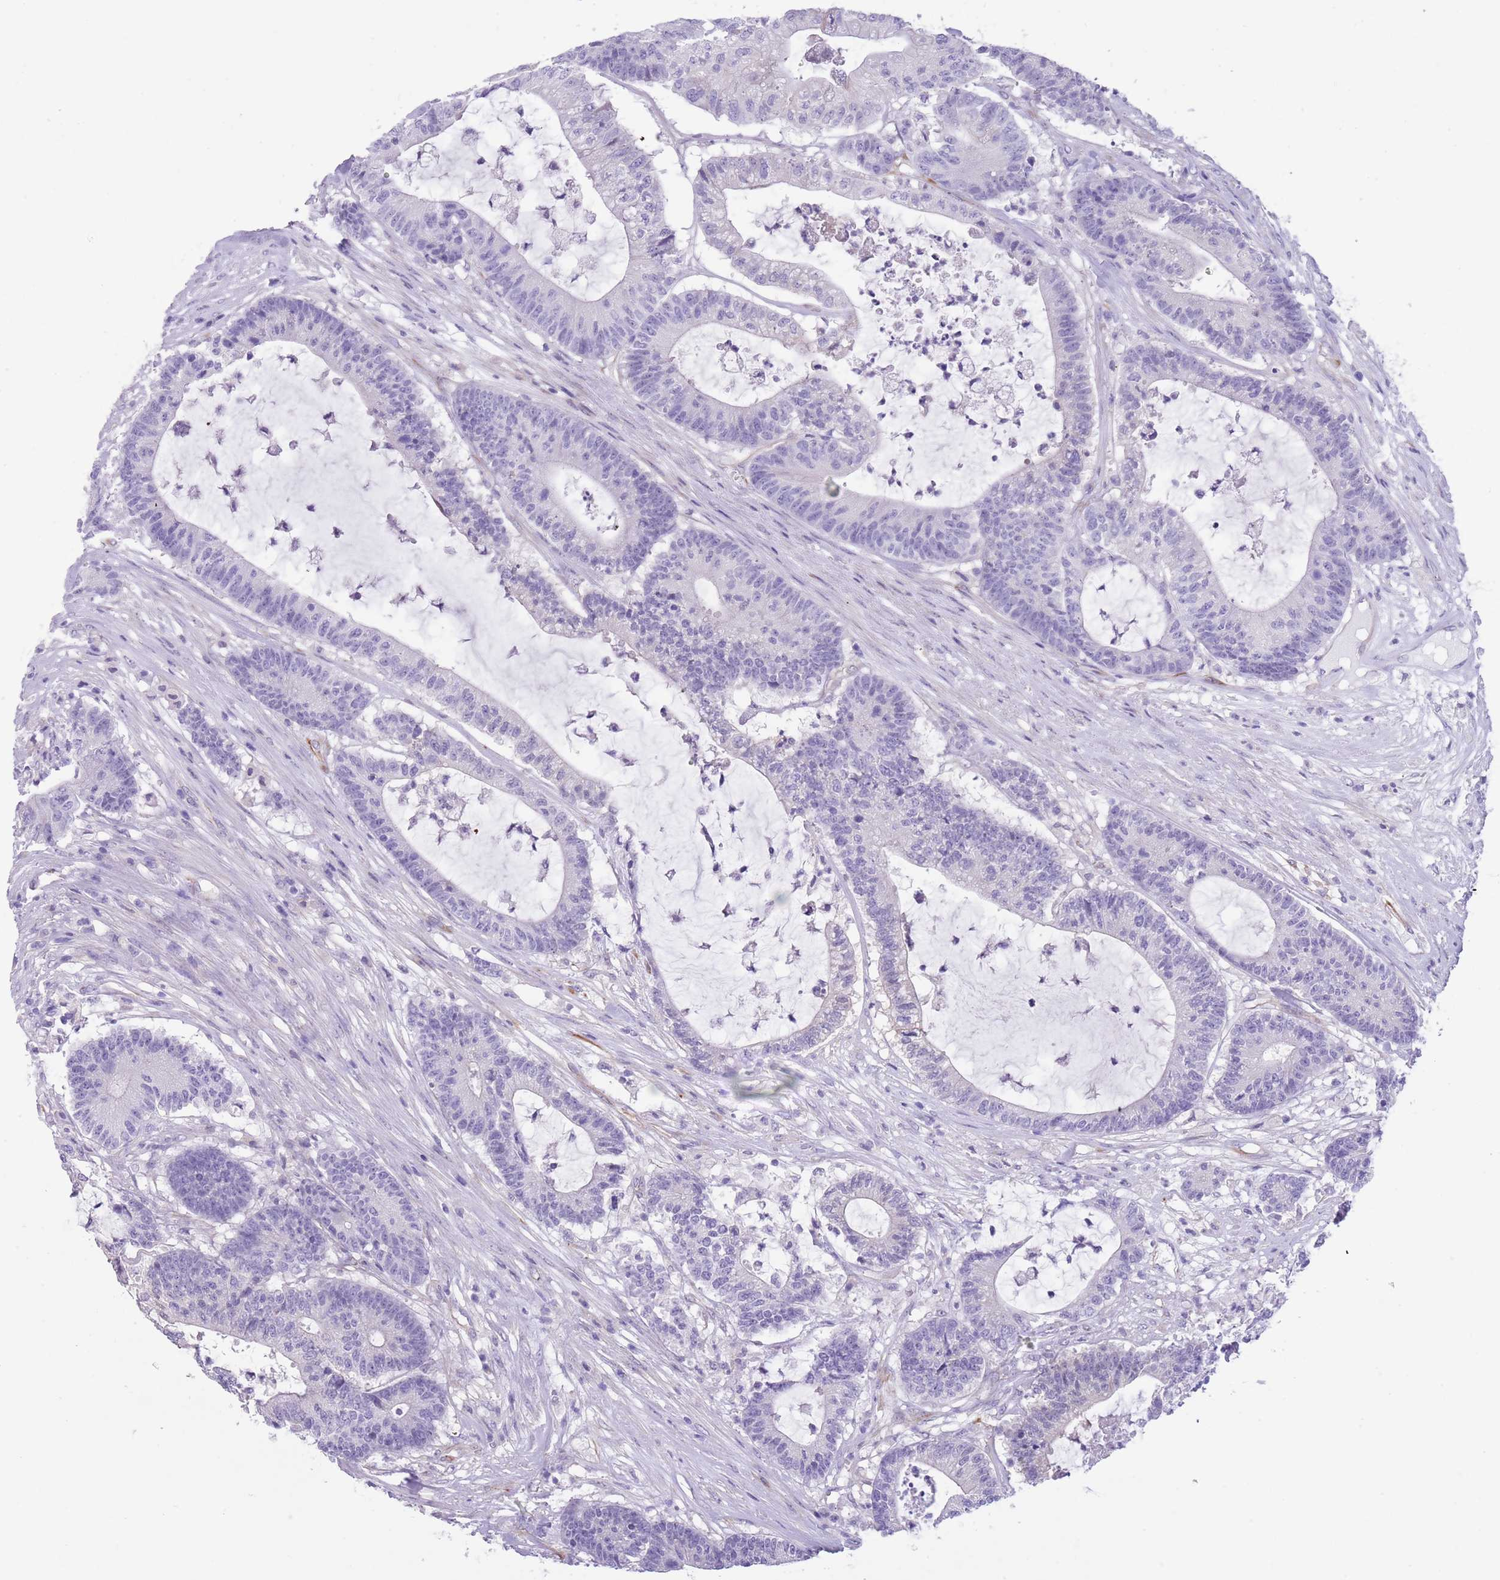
{"staining": {"intensity": "negative", "quantity": "none", "location": "none"}, "tissue": "colorectal cancer", "cell_type": "Tumor cells", "image_type": "cancer", "snomed": [{"axis": "morphology", "description": "Adenocarcinoma, NOS"}, {"axis": "topography", "description": "Colon"}], "caption": "The image shows no significant staining in tumor cells of colorectal adenocarcinoma.", "gene": "TSGA13", "patient": {"sex": "female", "age": 84}}